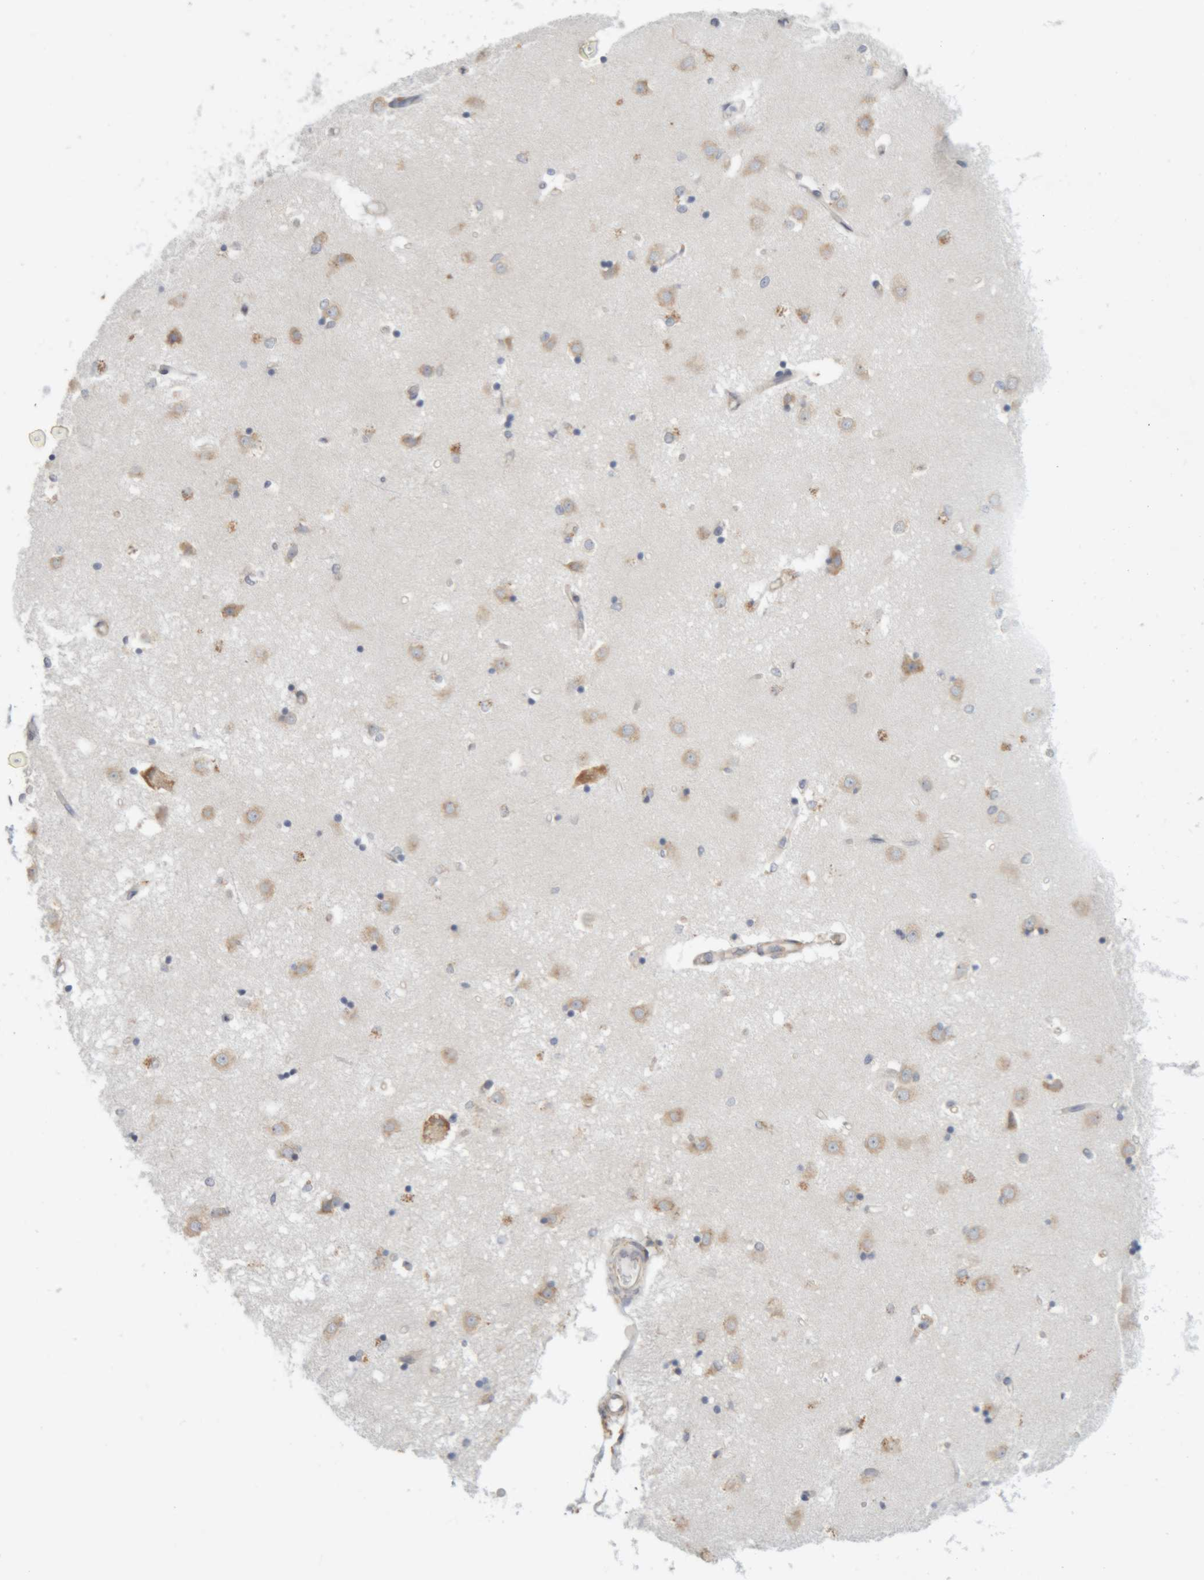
{"staining": {"intensity": "negative", "quantity": "none", "location": "none"}, "tissue": "caudate", "cell_type": "Glial cells", "image_type": "normal", "snomed": [{"axis": "morphology", "description": "Normal tissue, NOS"}, {"axis": "topography", "description": "Lateral ventricle wall"}], "caption": "IHC photomicrograph of normal caudate: caudate stained with DAB displays no significant protein staining in glial cells.", "gene": "RPN2", "patient": {"sex": "male", "age": 45}}